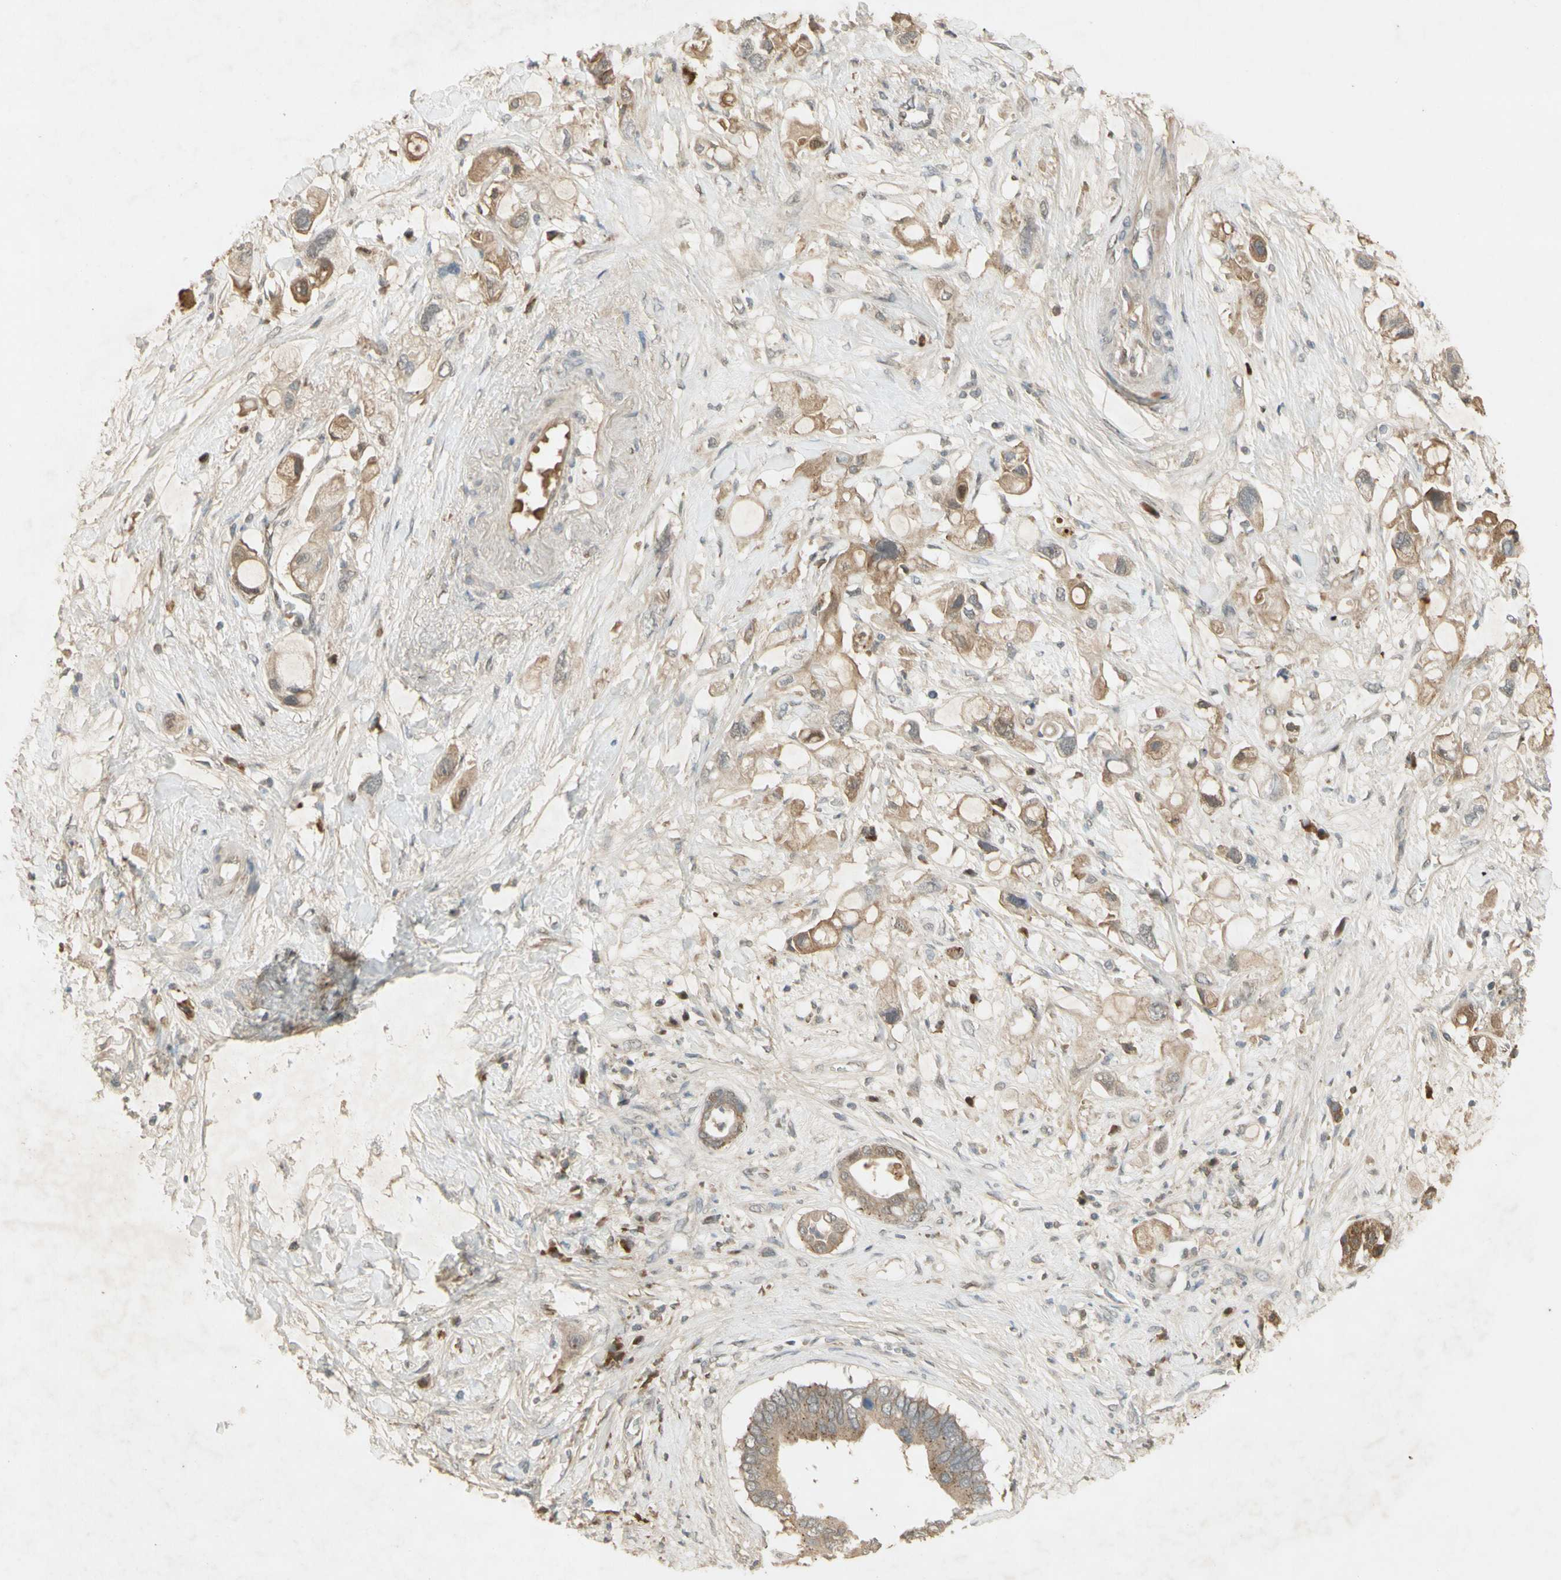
{"staining": {"intensity": "weak", "quantity": "25%-75%", "location": "cytoplasmic/membranous"}, "tissue": "pancreatic cancer", "cell_type": "Tumor cells", "image_type": "cancer", "snomed": [{"axis": "morphology", "description": "Adenocarcinoma, NOS"}, {"axis": "topography", "description": "Pancreas"}], "caption": "IHC (DAB (3,3'-diaminobenzidine)) staining of pancreatic cancer (adenocarcinoma) exhibits weak cytoplasmic/membranous protein positivity in about 25%-75% of tumor cells.", "gene": "NRG4", "patient": {"sex": "female", "age": 56}}